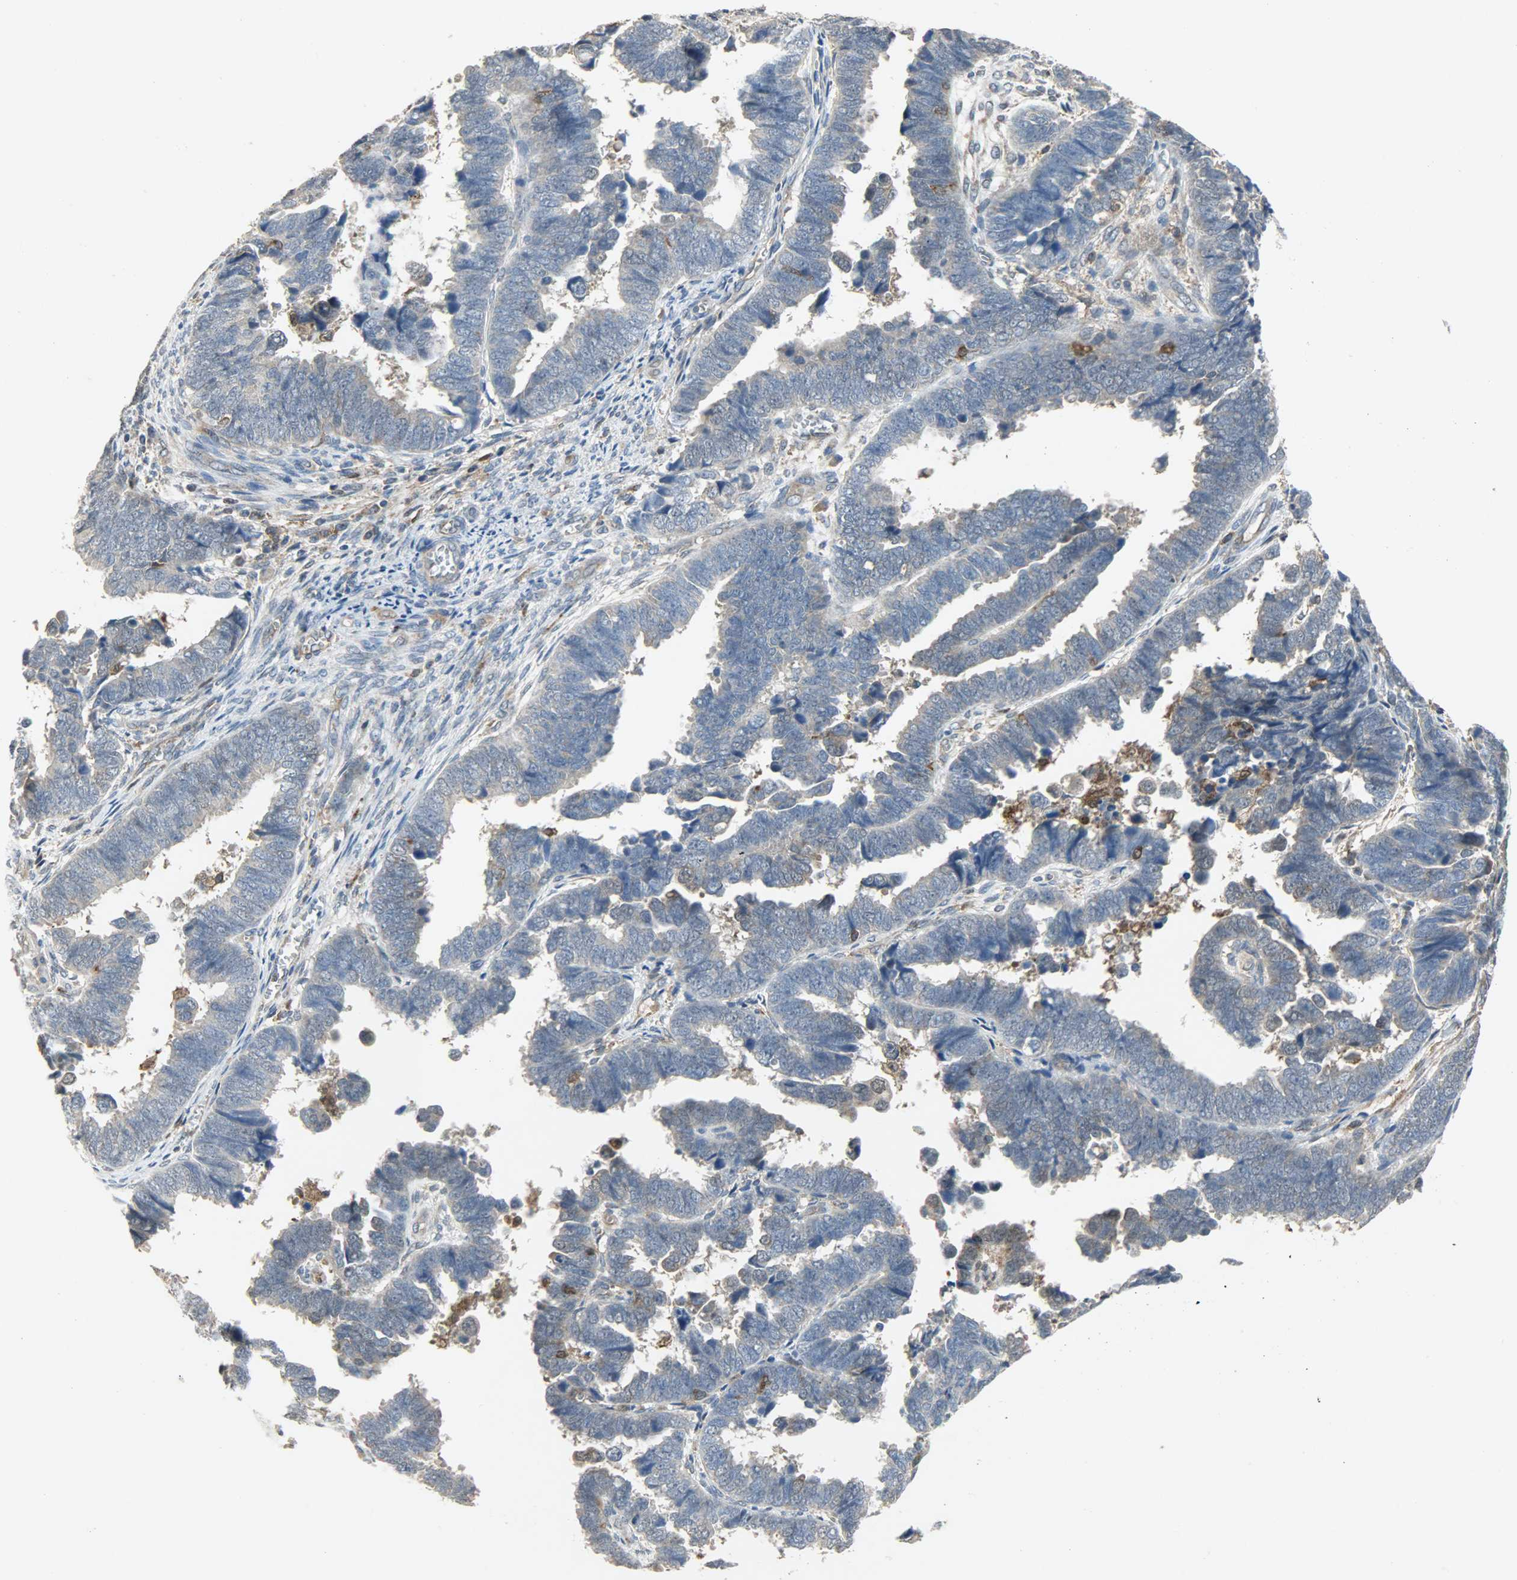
{"staining": {"intensity": "weak", "quantity": "25%-75%", "location": "cytoplasmic/membranous"}, "tissue": "endometrial cancer", "cell_type": "Tumor cells", "image_type": "cancer", "snomed": [{"axis": "morphology", "description": "Adenocarcinoma, NOS"}, {"axis": "topography", "description": "Endometrium"}], "caption": "Immunohistochemical staining of human adenocarcinoma (endometrial) shows low levels of weak cytoplasmic/membranous protein expression in approximately 25%-75% of tumor cells. (DAB (3,3'-diaminobenzidine) IHC, brown staining for protein, blue staining for nuclei).", "gene": "TRIM21", "patient": {"sex": "female", "age": 75}}